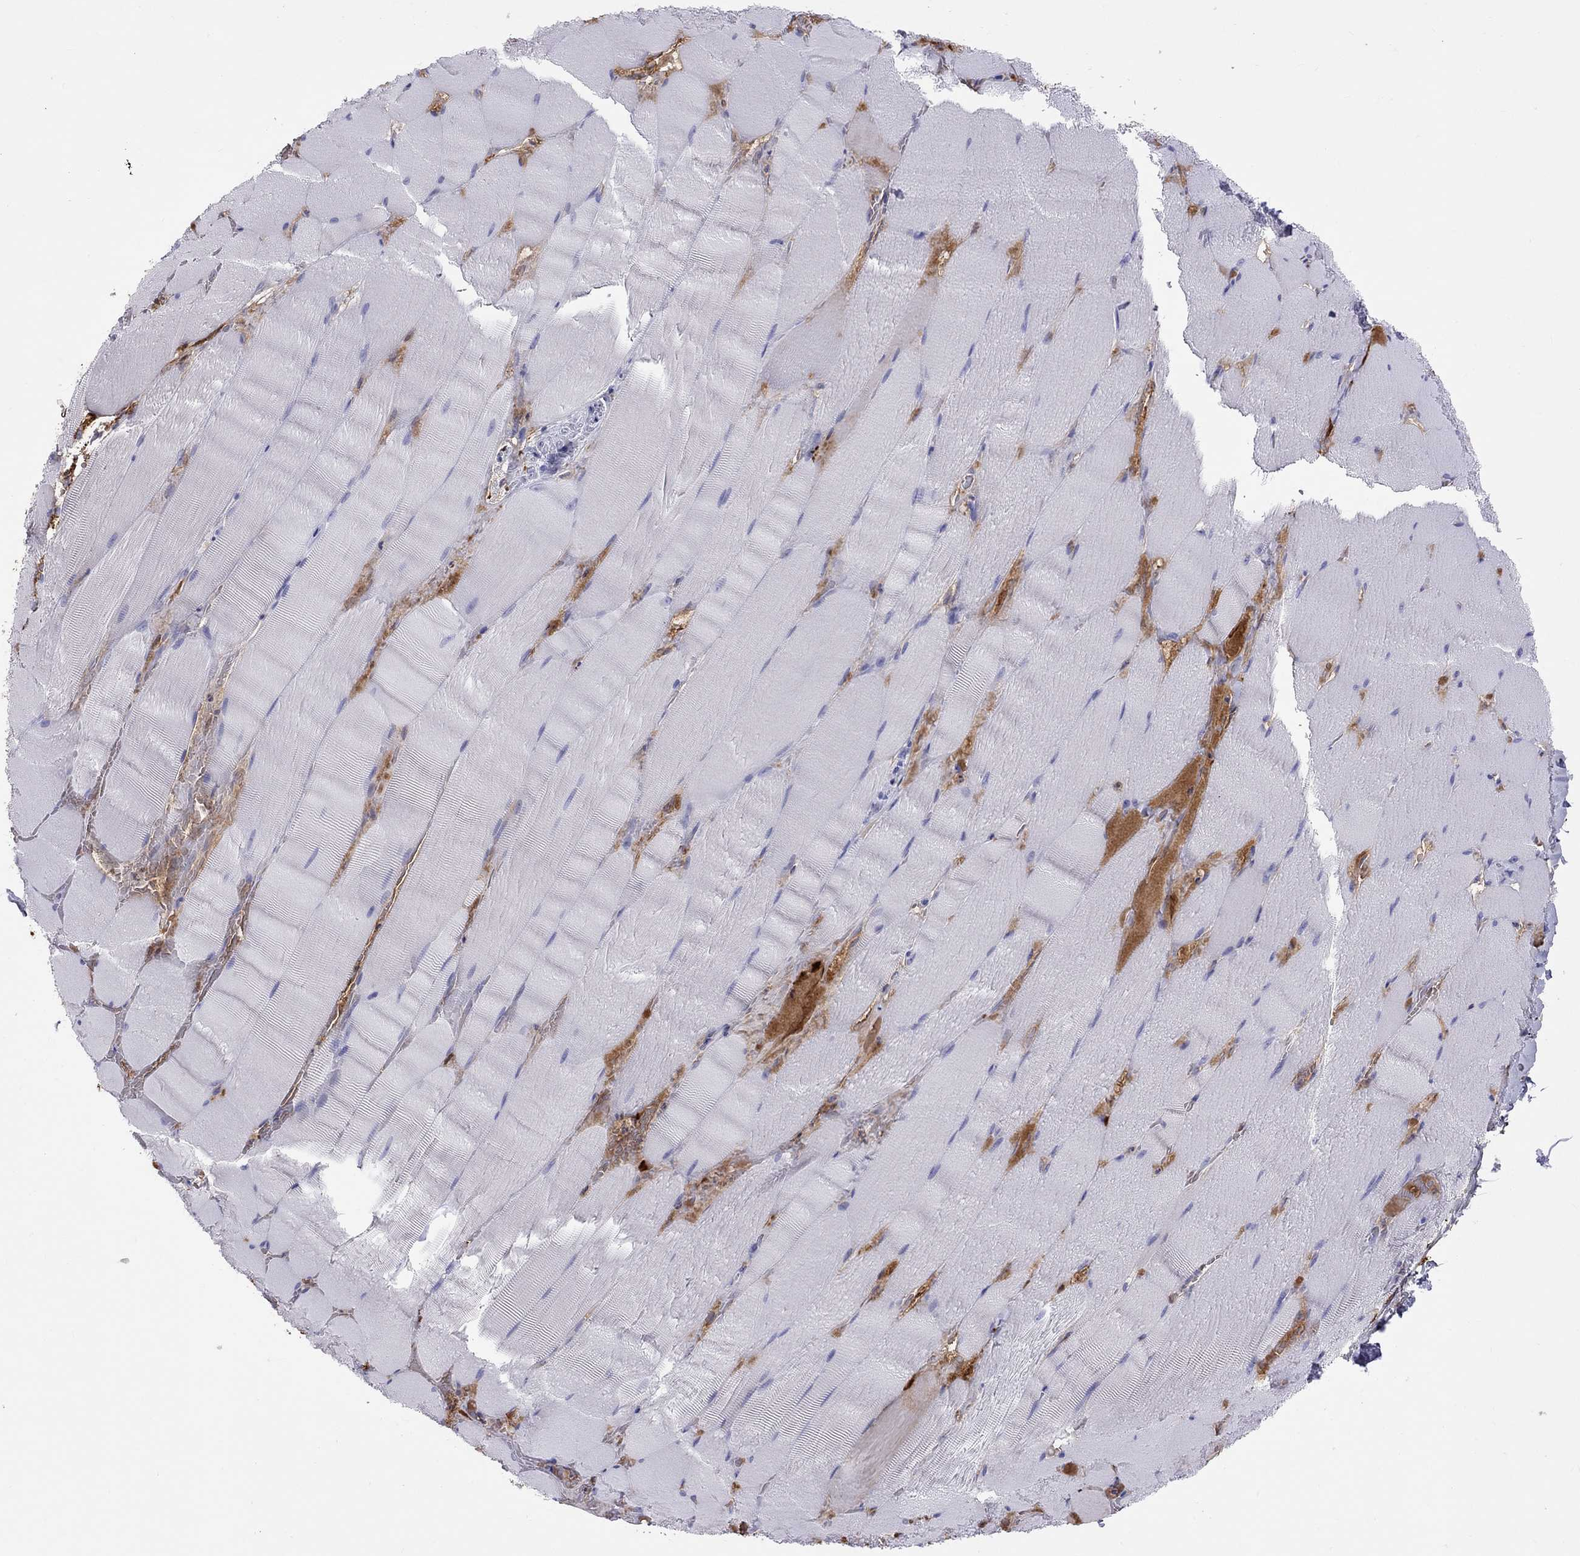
{"staining": {"intensity": "negative", "quantity": "none", "location": "none"}, "tissue": "skeletal muscle", "cell_type": "Myocytes", "image_type": "normal", "snomed": [{"axis": "morphology", "description": "Normal tissue, NOS"}, {"axis": "topography", "description": "Skeletal muscle"}], "caption": "Myocytes show no significant protein expression in normal skeletal muscle. The staining was performed using DAB (3,3'-diaminobenzidine) to visualize the protein expression in brown, while the nuclei were stained in blue with hematoxylin (Magnification: 20x).", "gene": "SERPINA3", "patient": {"sex": "male", "age": 56}}